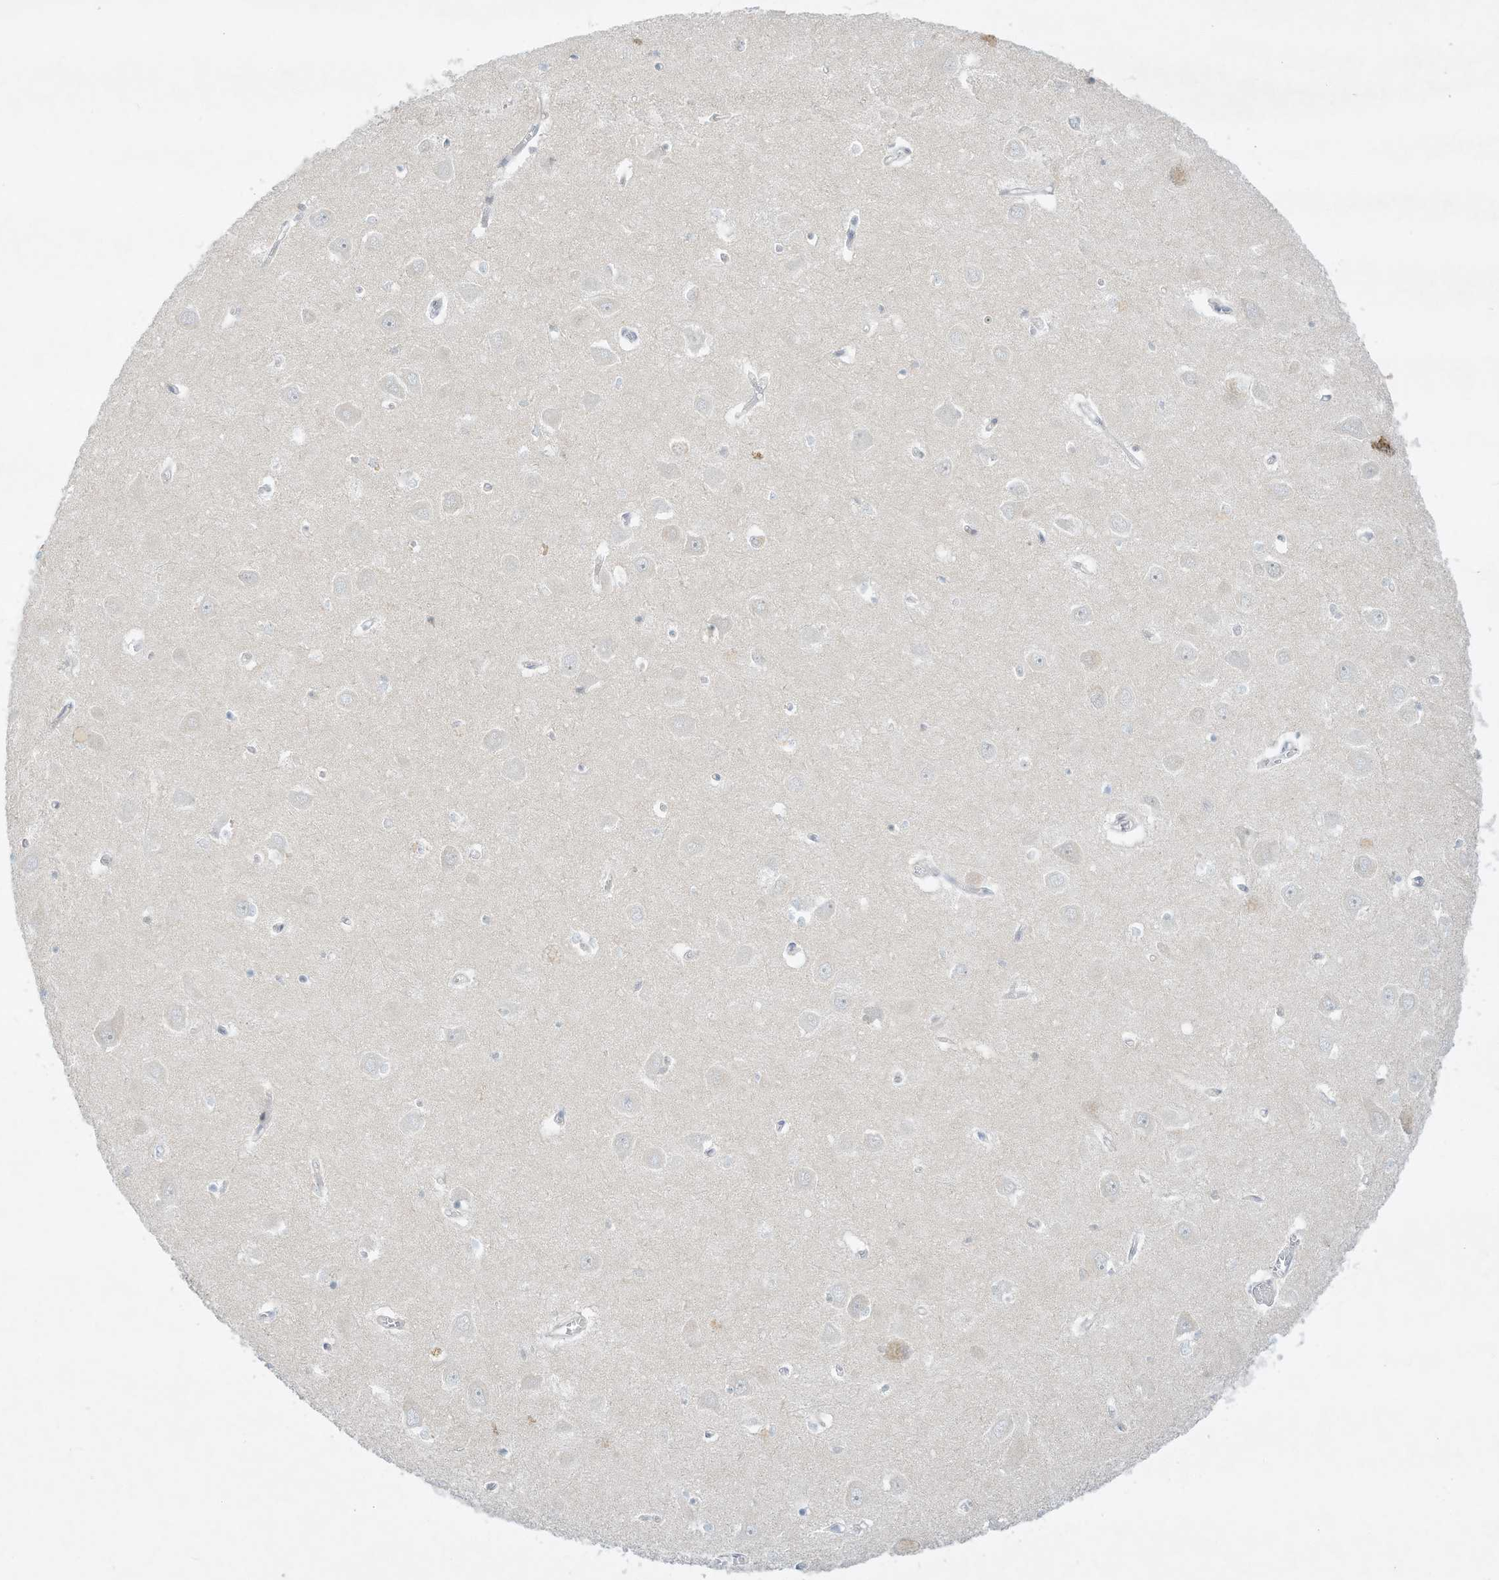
{"staining": {"intensity": "negative", "quantity": "none", "location": "none"}, "tissue": "hippocampus", "cell_type": "Glial cells", "image_type": "normal", "snomed": [{"axis": "morphology", "description": "Normal tissue, NOS"}, {"axis": "topography", "description": "Hippocampus"}], "caption": "Protein analysis of normal hippocampus demonstrates no significant expression in glial cells.", "gene": "PAK6", "patient": {"sex": "male", "age": 70}}